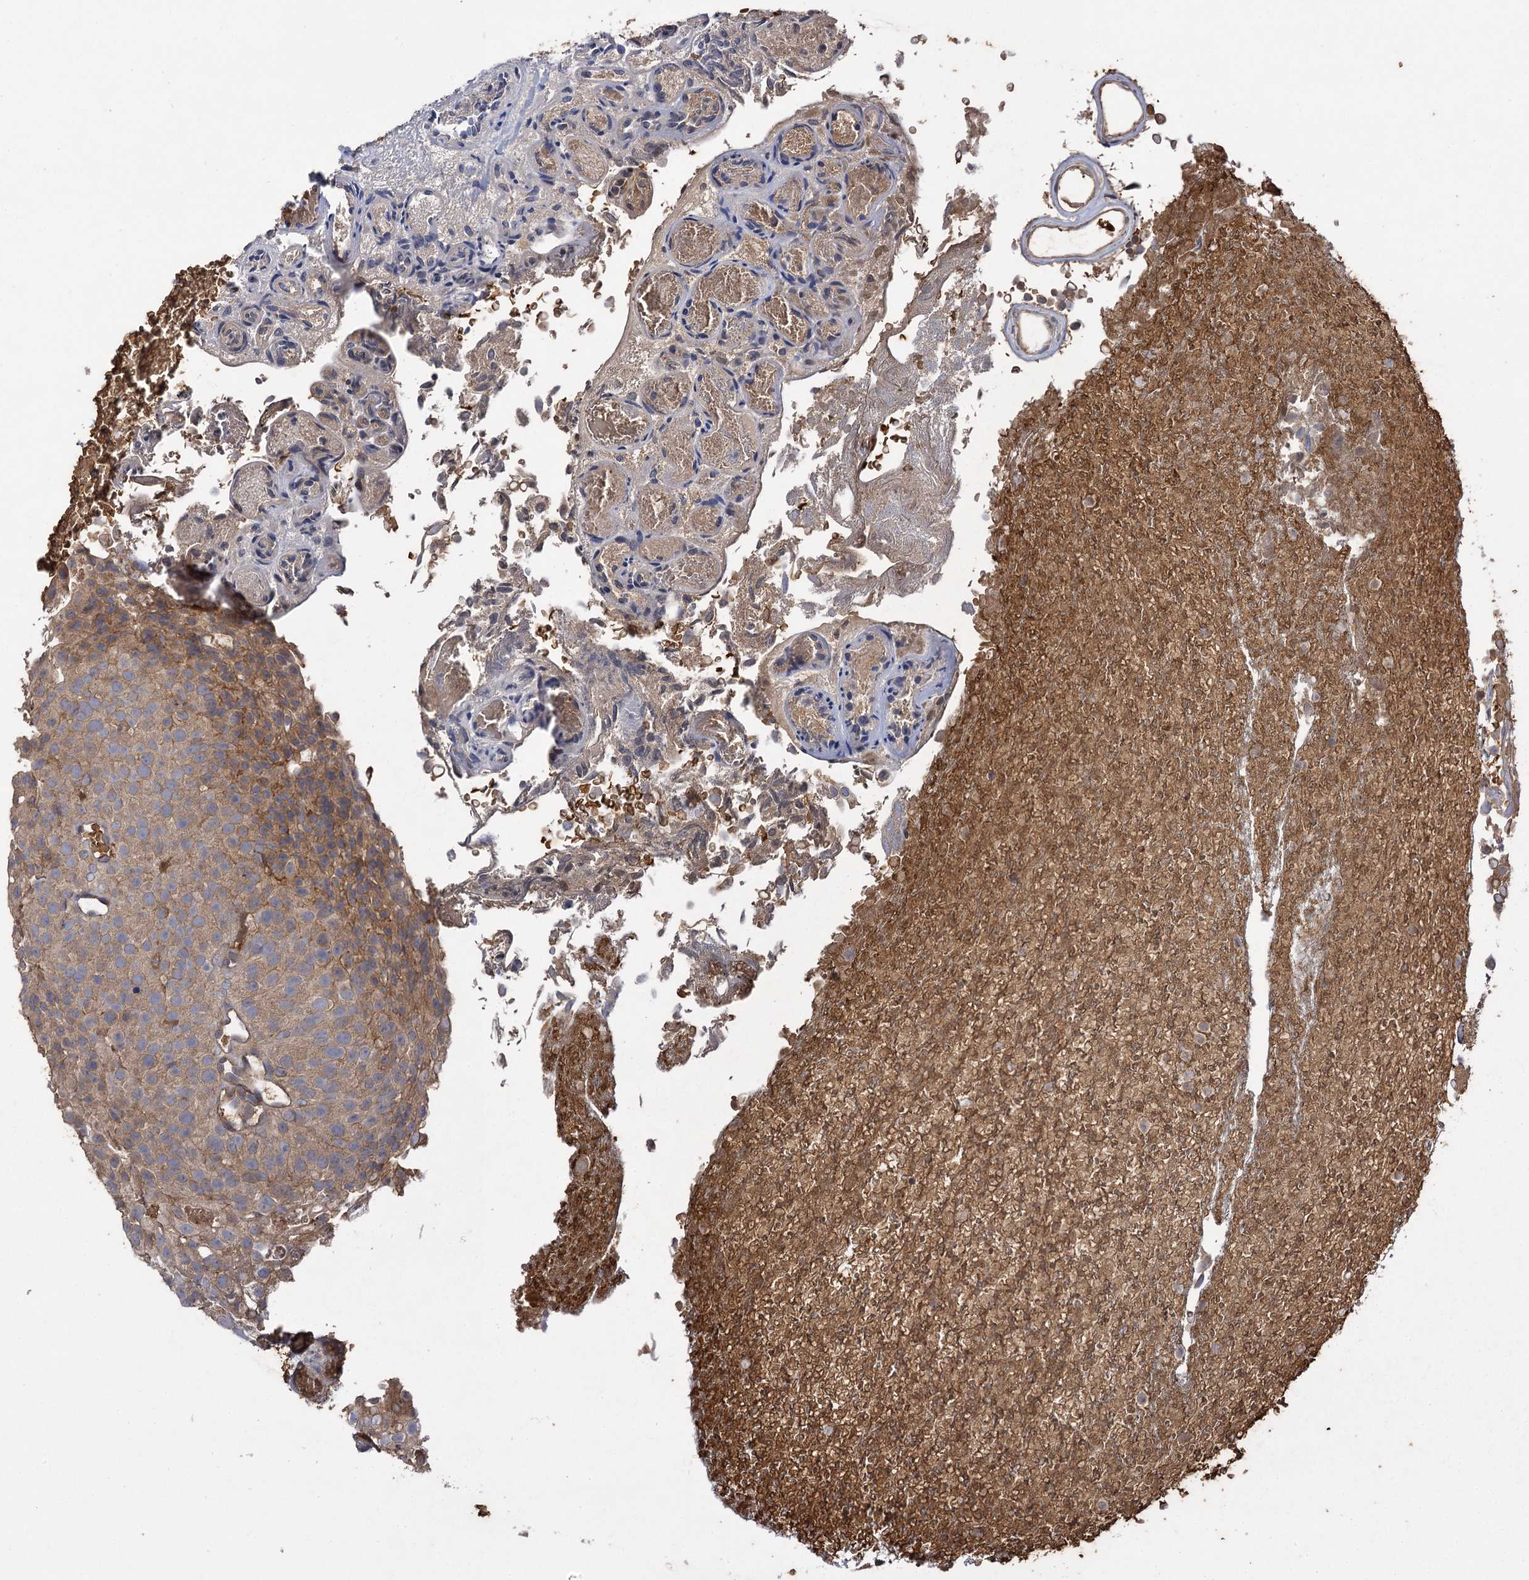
{"staining": {"intensity": "moderate", "quantity": ">75%", "location": "cytoplasmic/membranous"}, "tissue": "urothelial cancer", "cell_type": "Tumor cells", "image_type": "cancer", "snomed": [{"axis": "morphology", "description": "Urothelial carcinoma, Low grade"}, {"axis": "topography", "description": "Urinary bladder"}], "caption": "This photomicrograph displays immunohistochemistry staining of human low-grade urothelial carcinoma, with medium moderate cytoplasmic/membranous positivity in about >75% of tumor cells.", "gene": "USP50", "patient": {"sex": "male", "age": 78}}